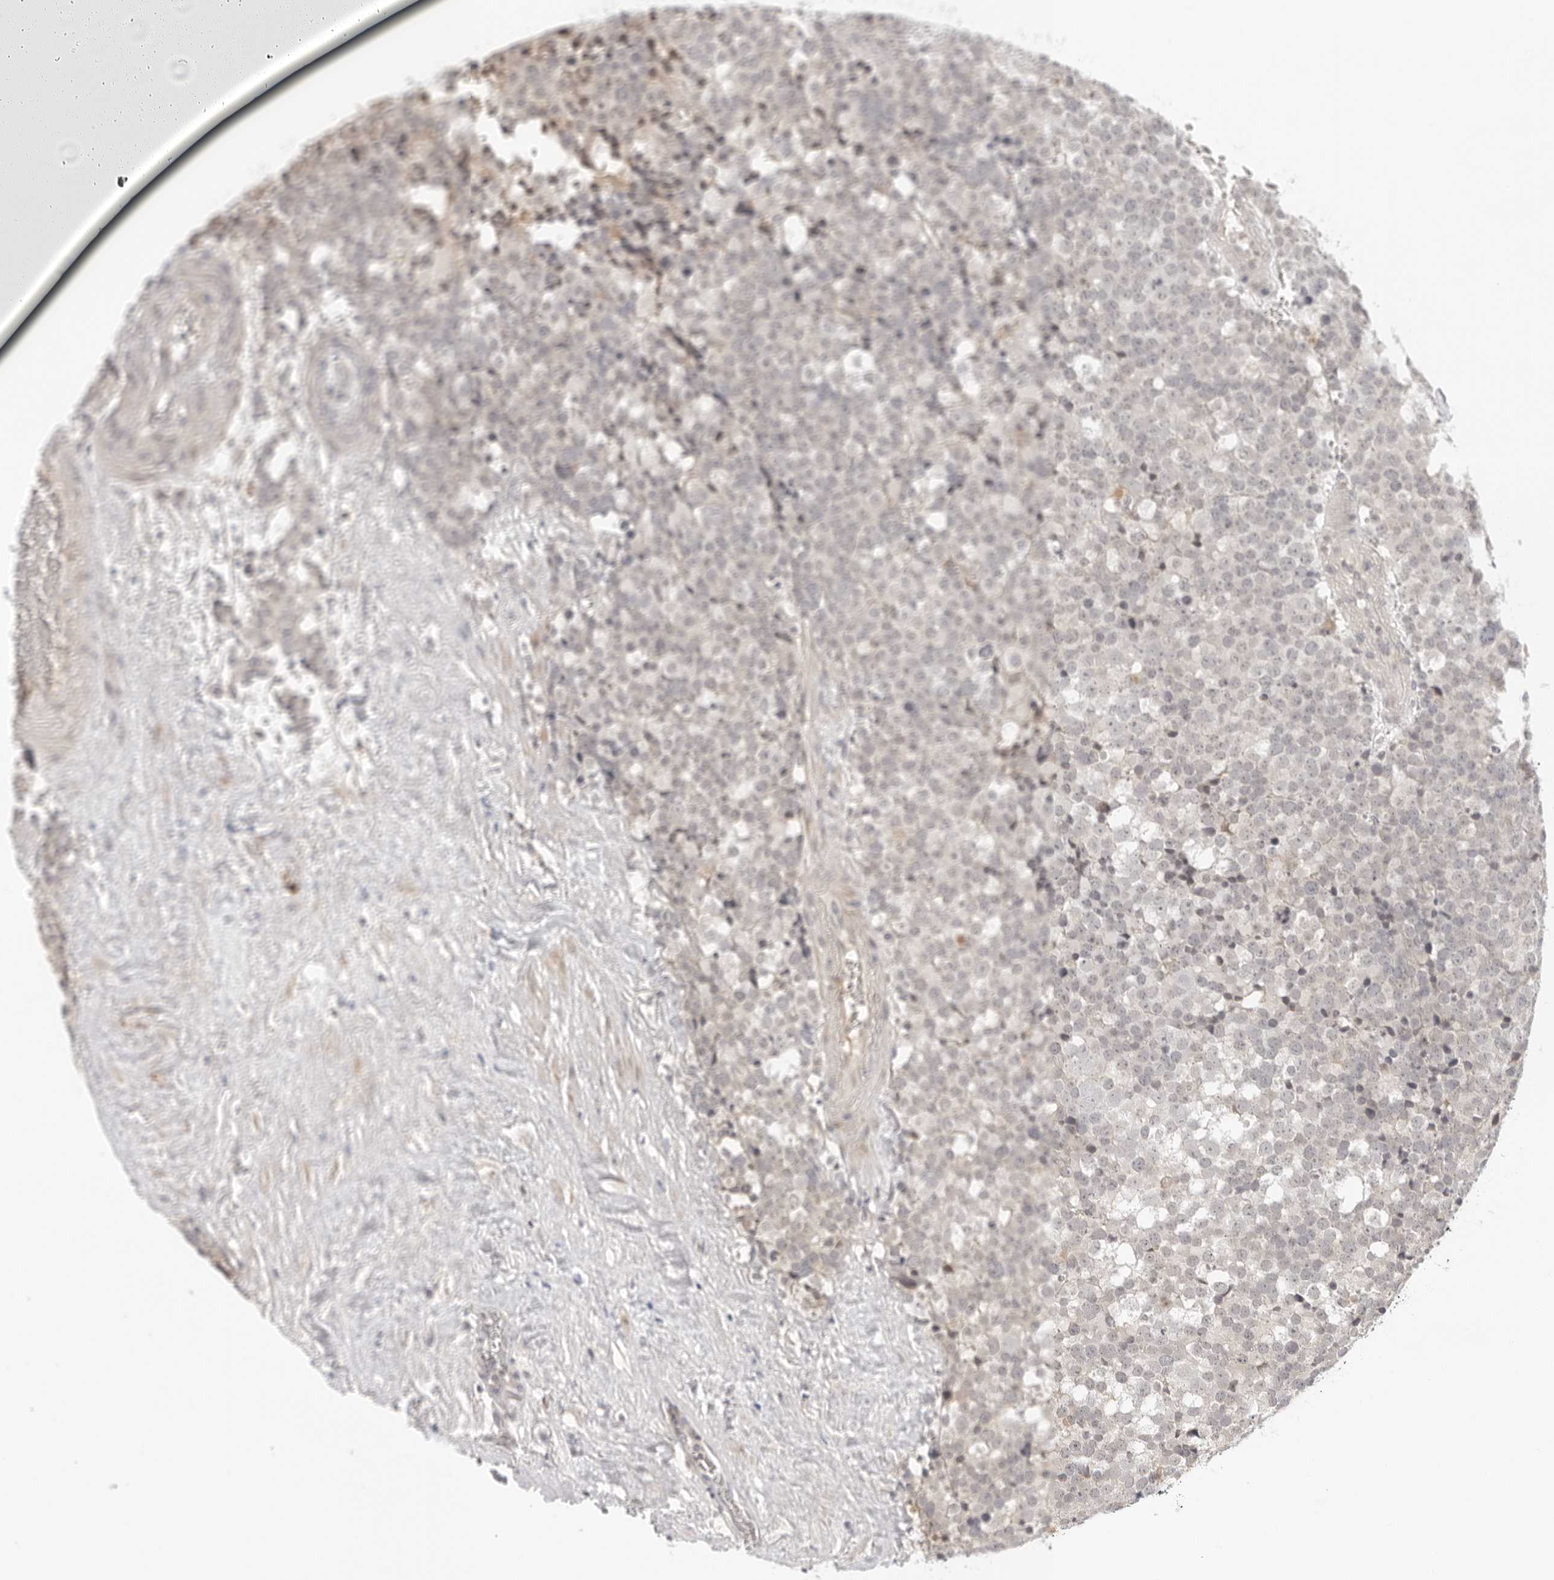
{"staining": {"intensity": "negative", "quantity": "none", "location": "none"}, "tissue": "testis cancer", "cell_type": "Tumor cells", "image_type": "cancer", "snomed": [{"axis": "morphology", "description": "Seminoma, NOS"}, {"axis": "topography", "description": "Testis"}], "caption": "There is no significant staining in tumor cells of testis seminoma. (DAB (3,3'-diaminobenzidine) IHC, high magnification).", "gene": "STRADB", "patient": {"sex": "male", "age": 71}}